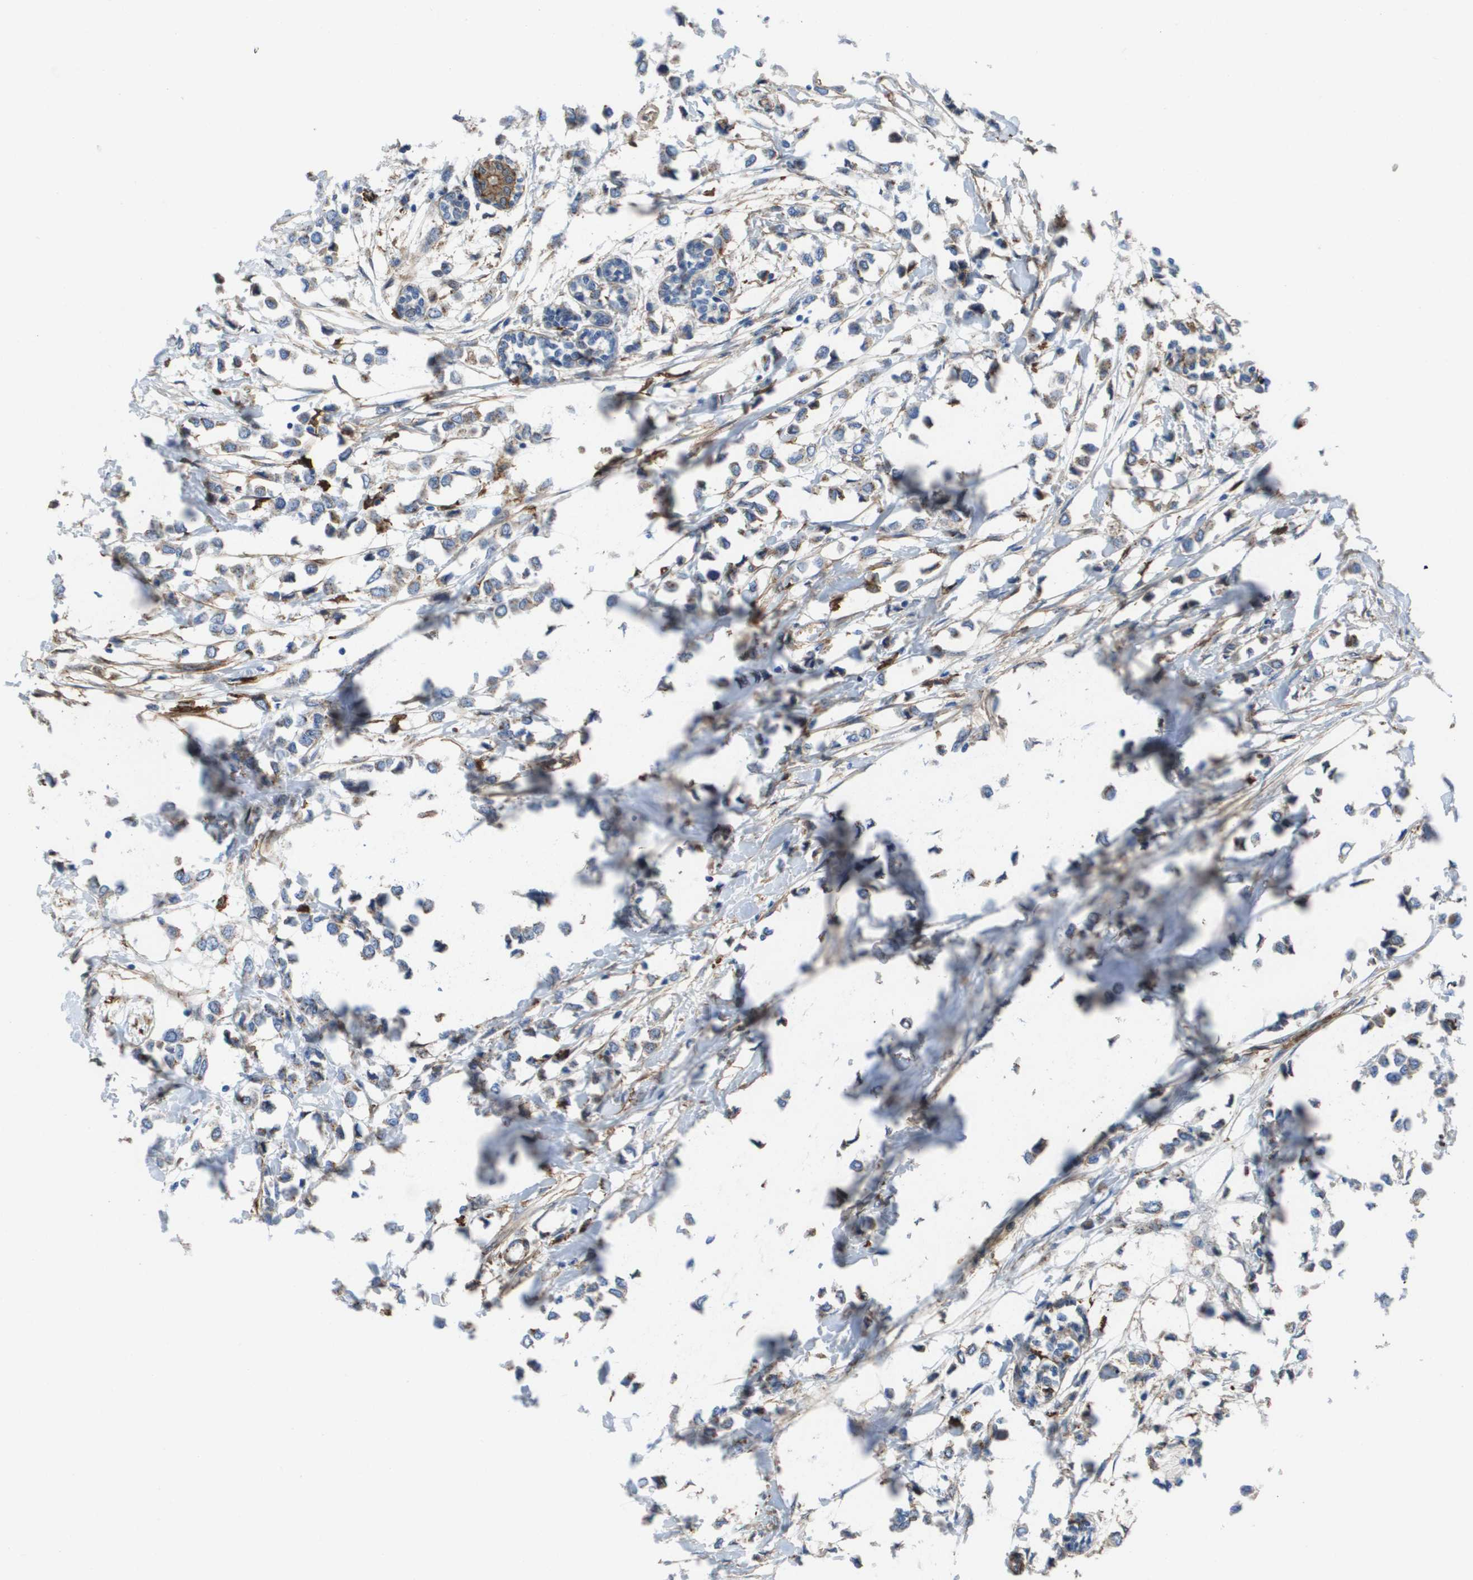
{"staining": {"intensity": "weak", "quantity": ">75%", "location": "cytoplasmic/membranous"}, "tissue": "breast cancer", "cell_type": "Tumor cells", "image_type": "cancer", "snomed": [{"axis": "morphology", "description": "Lobular carcinoma"}, {"axis": "topography", "description": "Breast"}], "caption": "Immunohistochemistry (DAB (3,3'-diaminobenzidine)) staining of human breast lobular carcinoma exhibits weak cytoplasmic/membranous protein expression in approximately >75% of tumor cells.", "gene": "SLC37A2", "patient": {"sex": "female", "age": 51}}